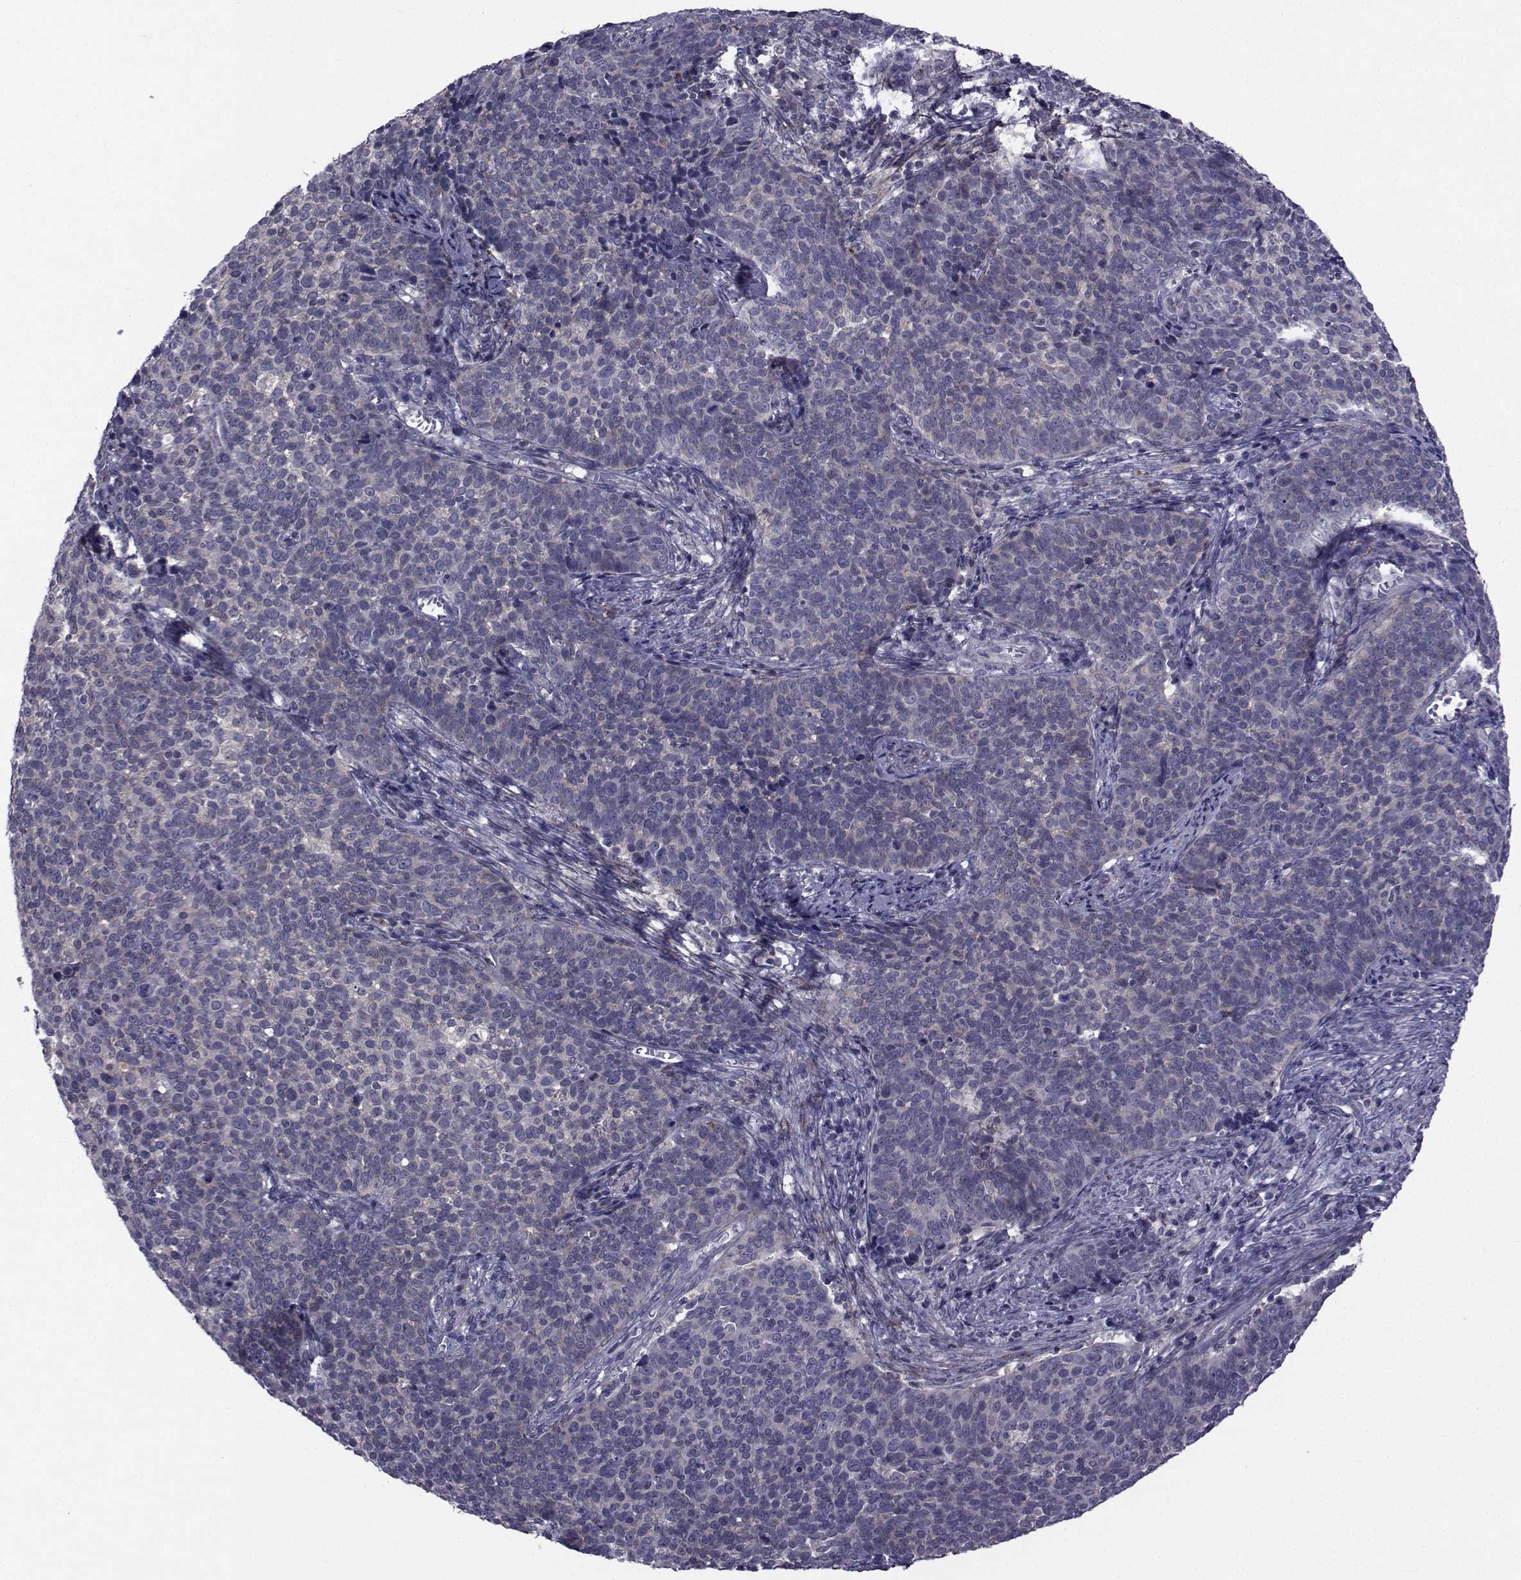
{"staining": {"intensity": "weak", "quantity": "<25%", "location": "cytoplasmic/membranous"}, "tissue": "cervical cancer", "cell_type": "Tumor cells", "image_type": "cancer", "snomed": [{"axis": "morphology", "description": "Squamous cell carcinoma, NOS"}, {"axis": "topography", "description": "Cervix"}], "caption": "IHC of squamous cell carcinoma (cervical) exhibits no positivity in tumor cells.", "gene": "SLC30A10", "patient": {"sex": "female", "age": 39}}